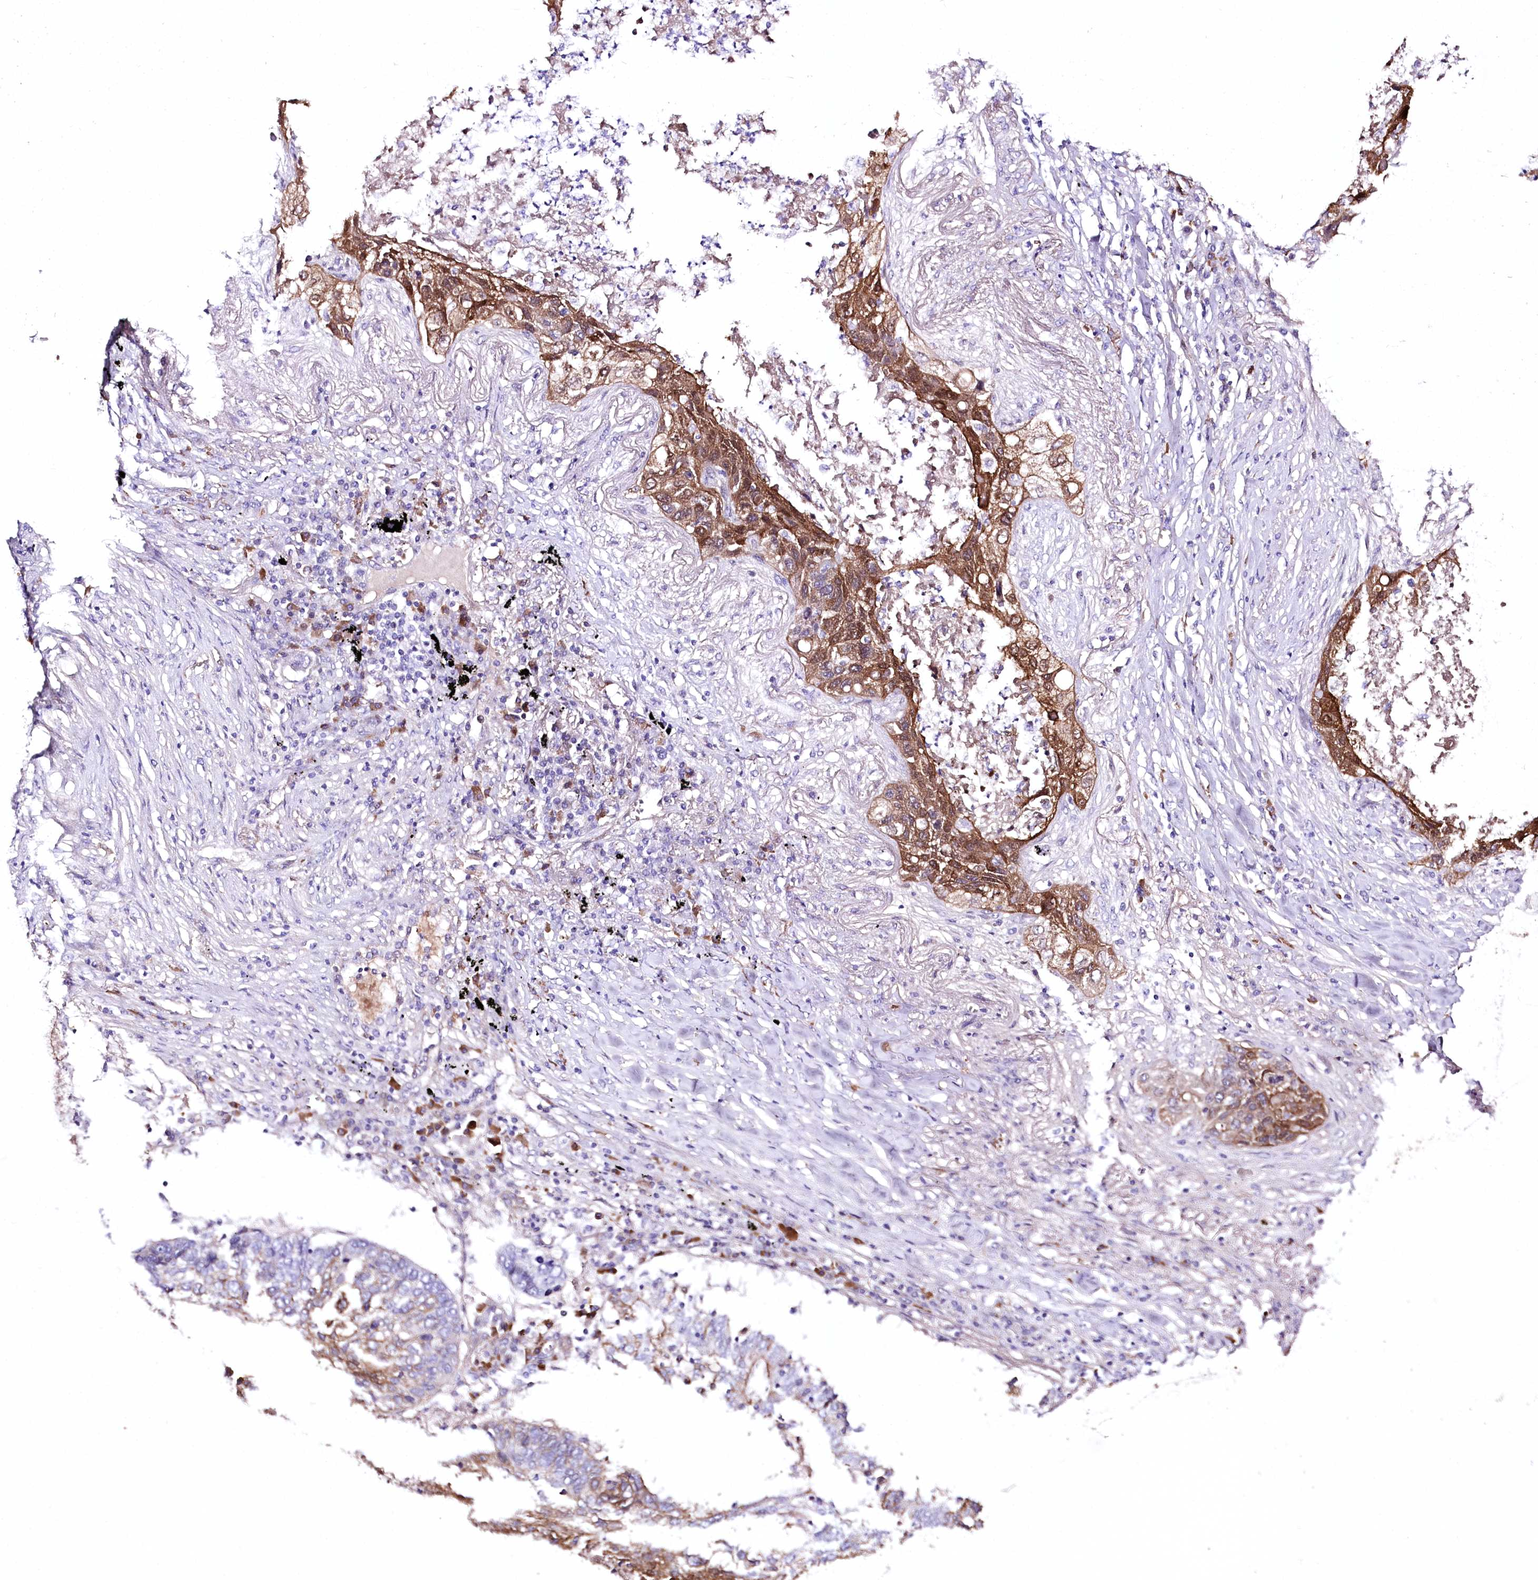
{"staining": {"intensity": "moderate", "quantity": "25%-75%", "location": "cytoplasmic/membranous"}, "tissue": "lung cancer", "cell_type": "Tumor cells", "image_type": "cancer", "snomed": [{"axis": "morphology", "description": "Squamous cell carcinoma, NOS"}, {"axis": "topography", "description": "Lung"}], "caption": "Protein staining shows moderate cytoplasmic/membranous positivity in approximately 25%-75% of tumor cells in squamous cell carcinoma (lung). The protein is stained brown, and the nuclei are stained in blue (DAB IHC with brightfield microscopy, high magnification).", "gene": "CEP164", "patient": {"sex": "female", "age": 63}}